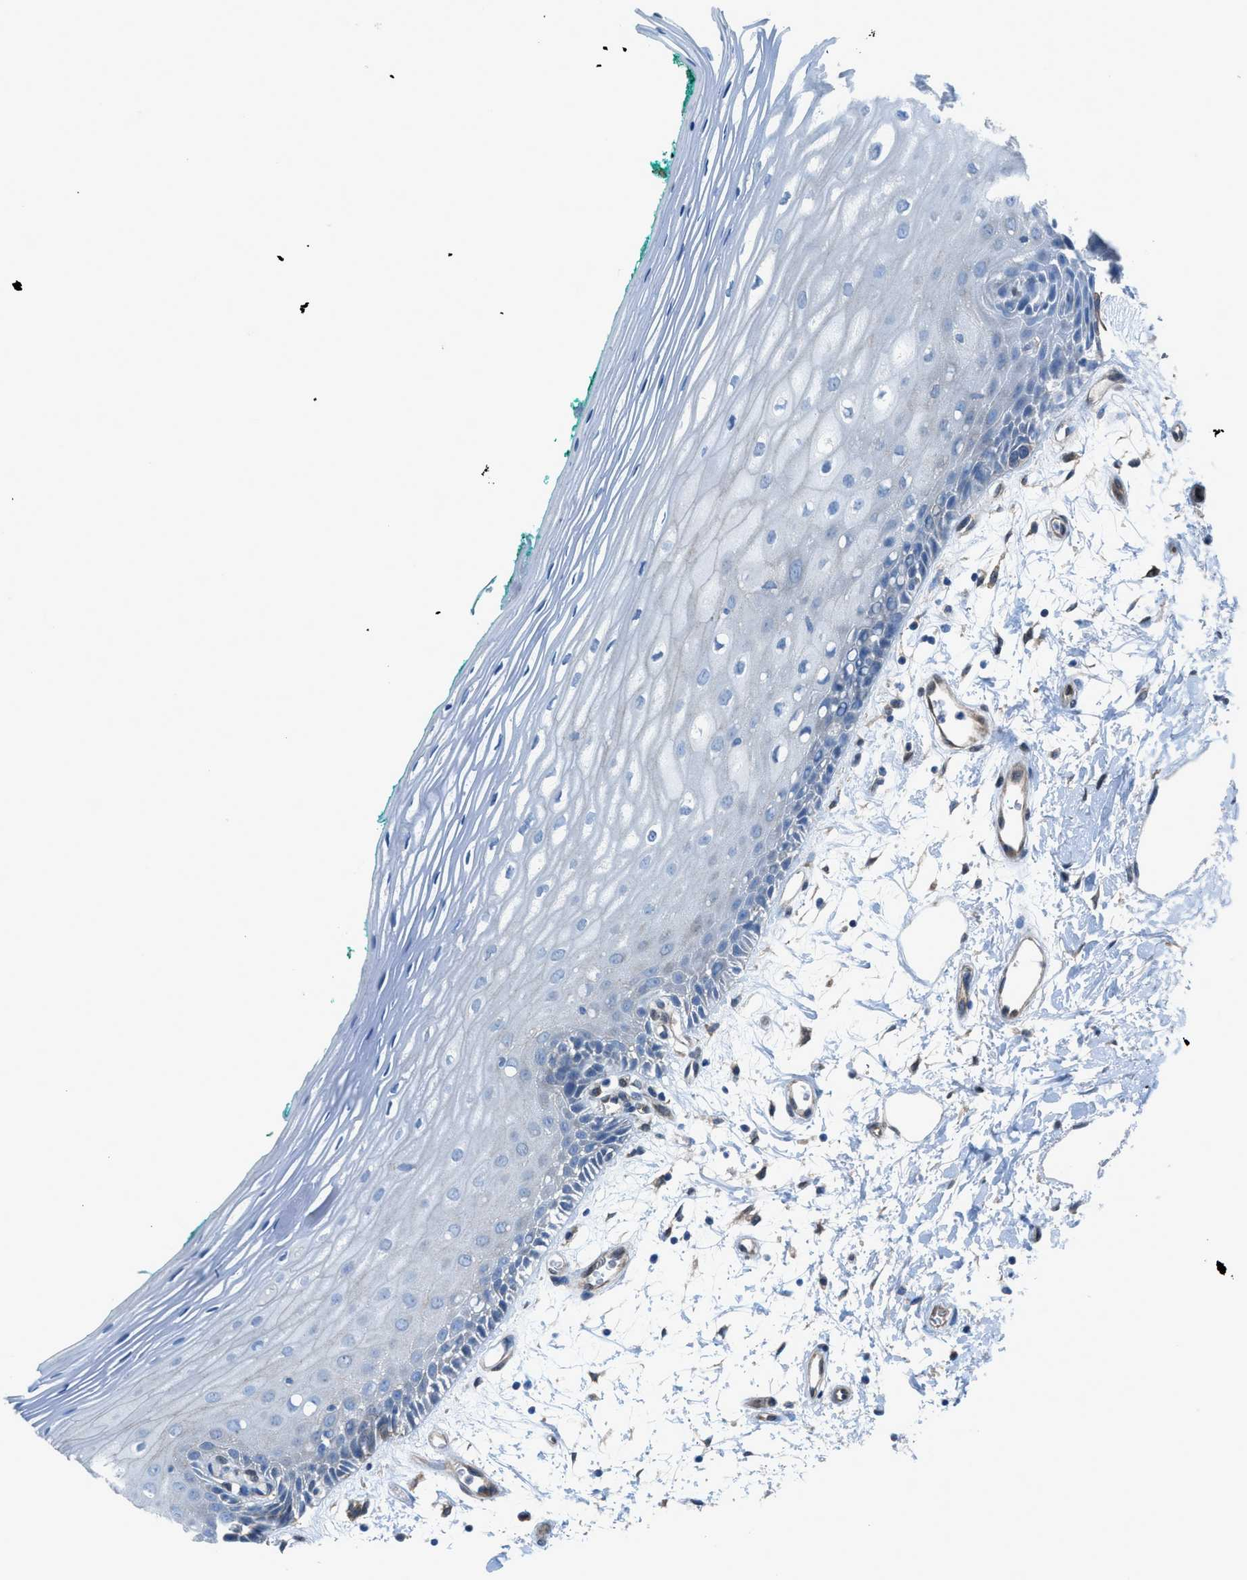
{"staining": {"intensity": "negative", "quantity": "none", "location": "none"}, "tissue": "oral mucosa", "cell_type": "Squamous epithelial cells", "image_type": "normal", "snomed": [{"axis": "morphology", "description": "Normal tissue, NOS"}, {"axis": "topography", "description": "Skeletal muscle"}, {"axis": "topography", "description": "Oral tissue"}, {"axis": "topography", "description": "Peripheral nerve tissue"}], "caption": "DAB immunohistochemical staining of unremarkable oral mucosa reveals no significant expression in squamous epithelial cells.", "gene": "PRKN", "patient": {"sex": "female", "age": 84}}